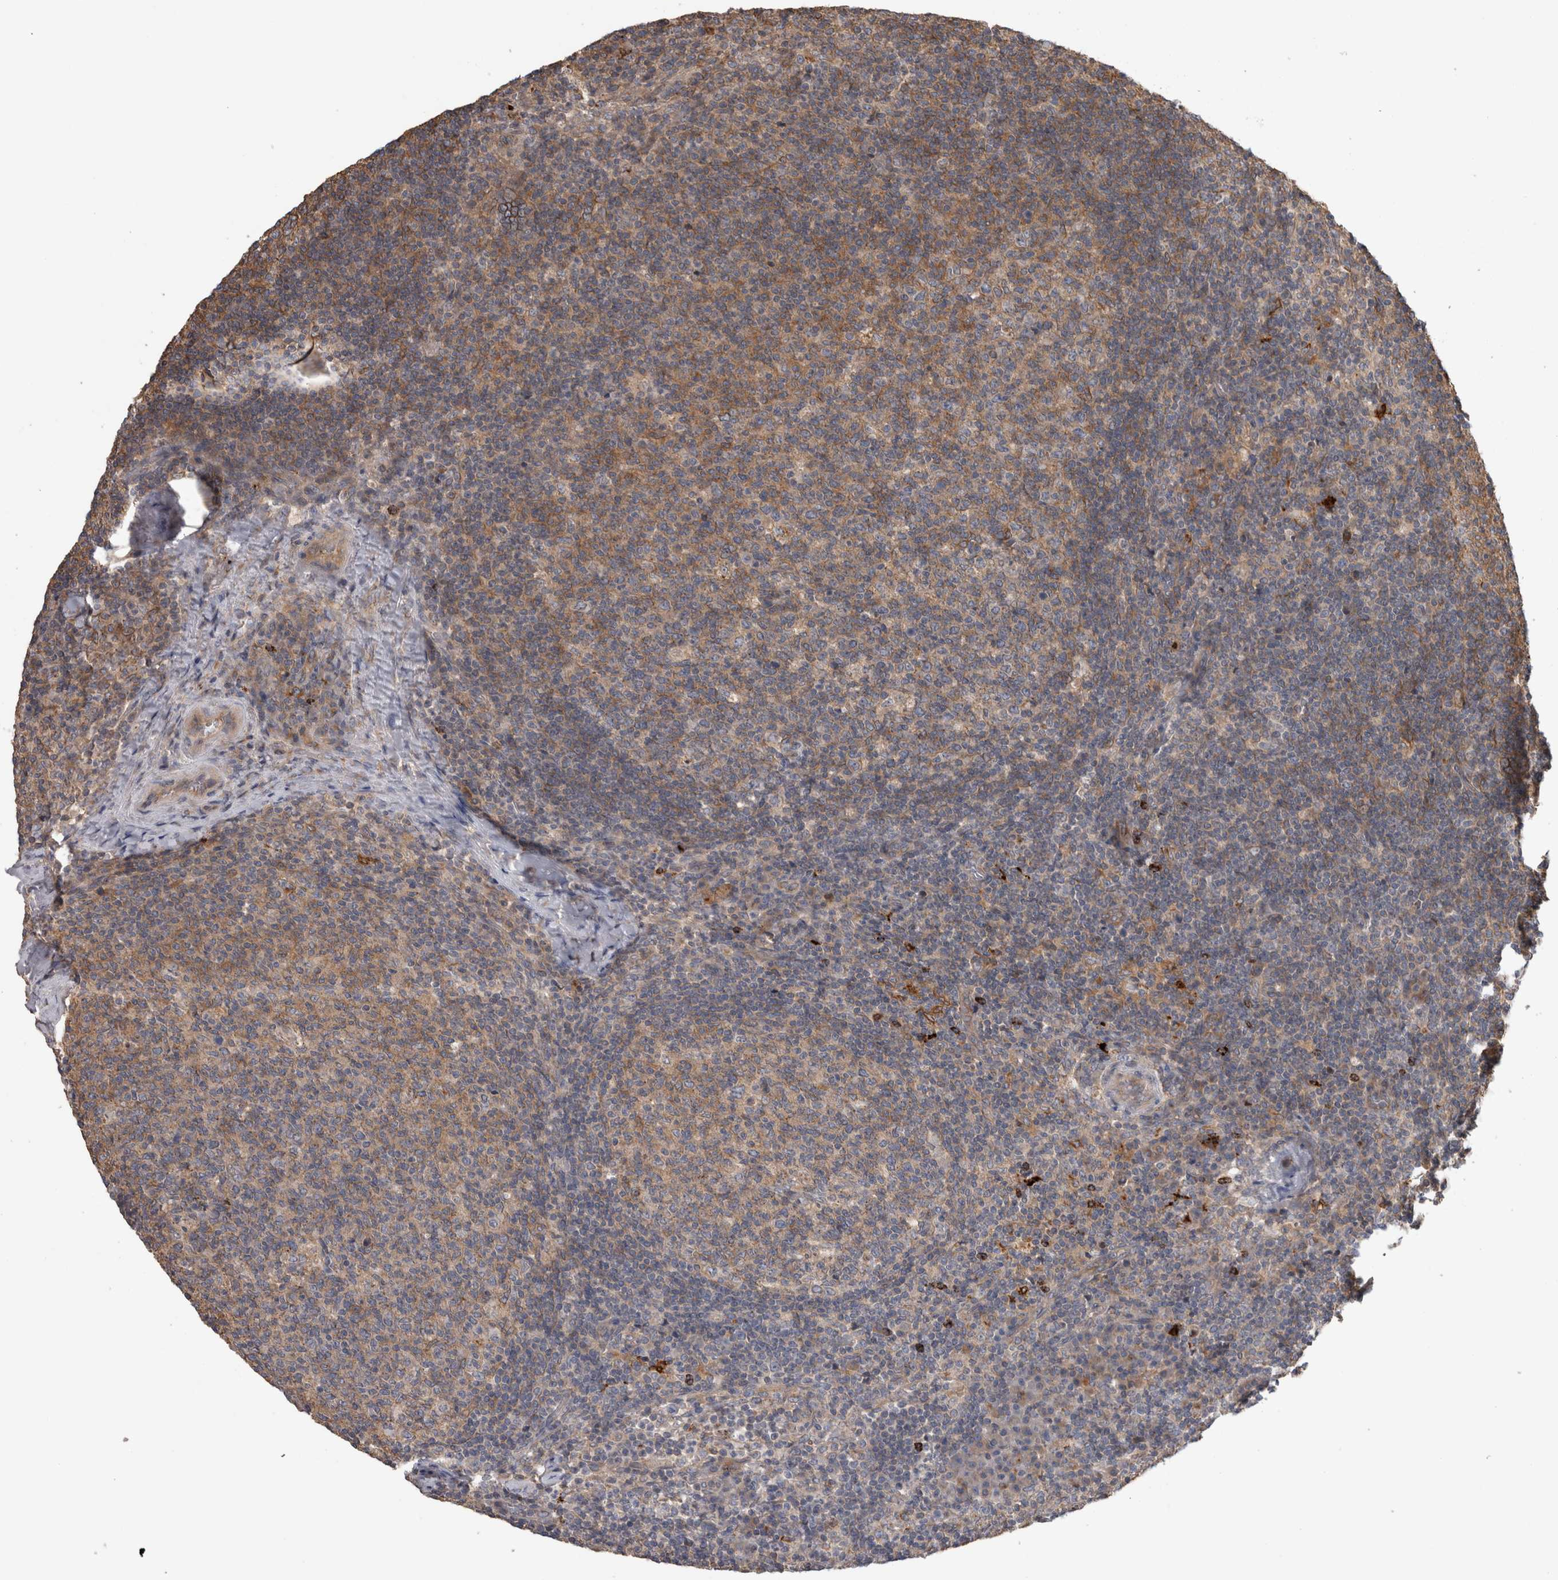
{"staining": {"intensity": "moderate", "quantity": "25%-75%", "location": "cytoplasmic/membranous"}, "tissue": "lymph node", "cell_type": "Germinal center cells", "image_type": "normal", "snomed": [{"axis": "morphology", "description": "Normal tissue, NOS"}, {"axis": "morphology", "description": "Inflammation, NOS"}, {"axis": "topography", "description": "Lymph node"}], "caption": "Lymph node stained with DAB IHC displays medium levels of moderate cytoplasmic/membranous staining in approximately 25%-75% of germinal center cells.", "gene": "TARBP1", "patient": {"sex": "male", "age": 55}}